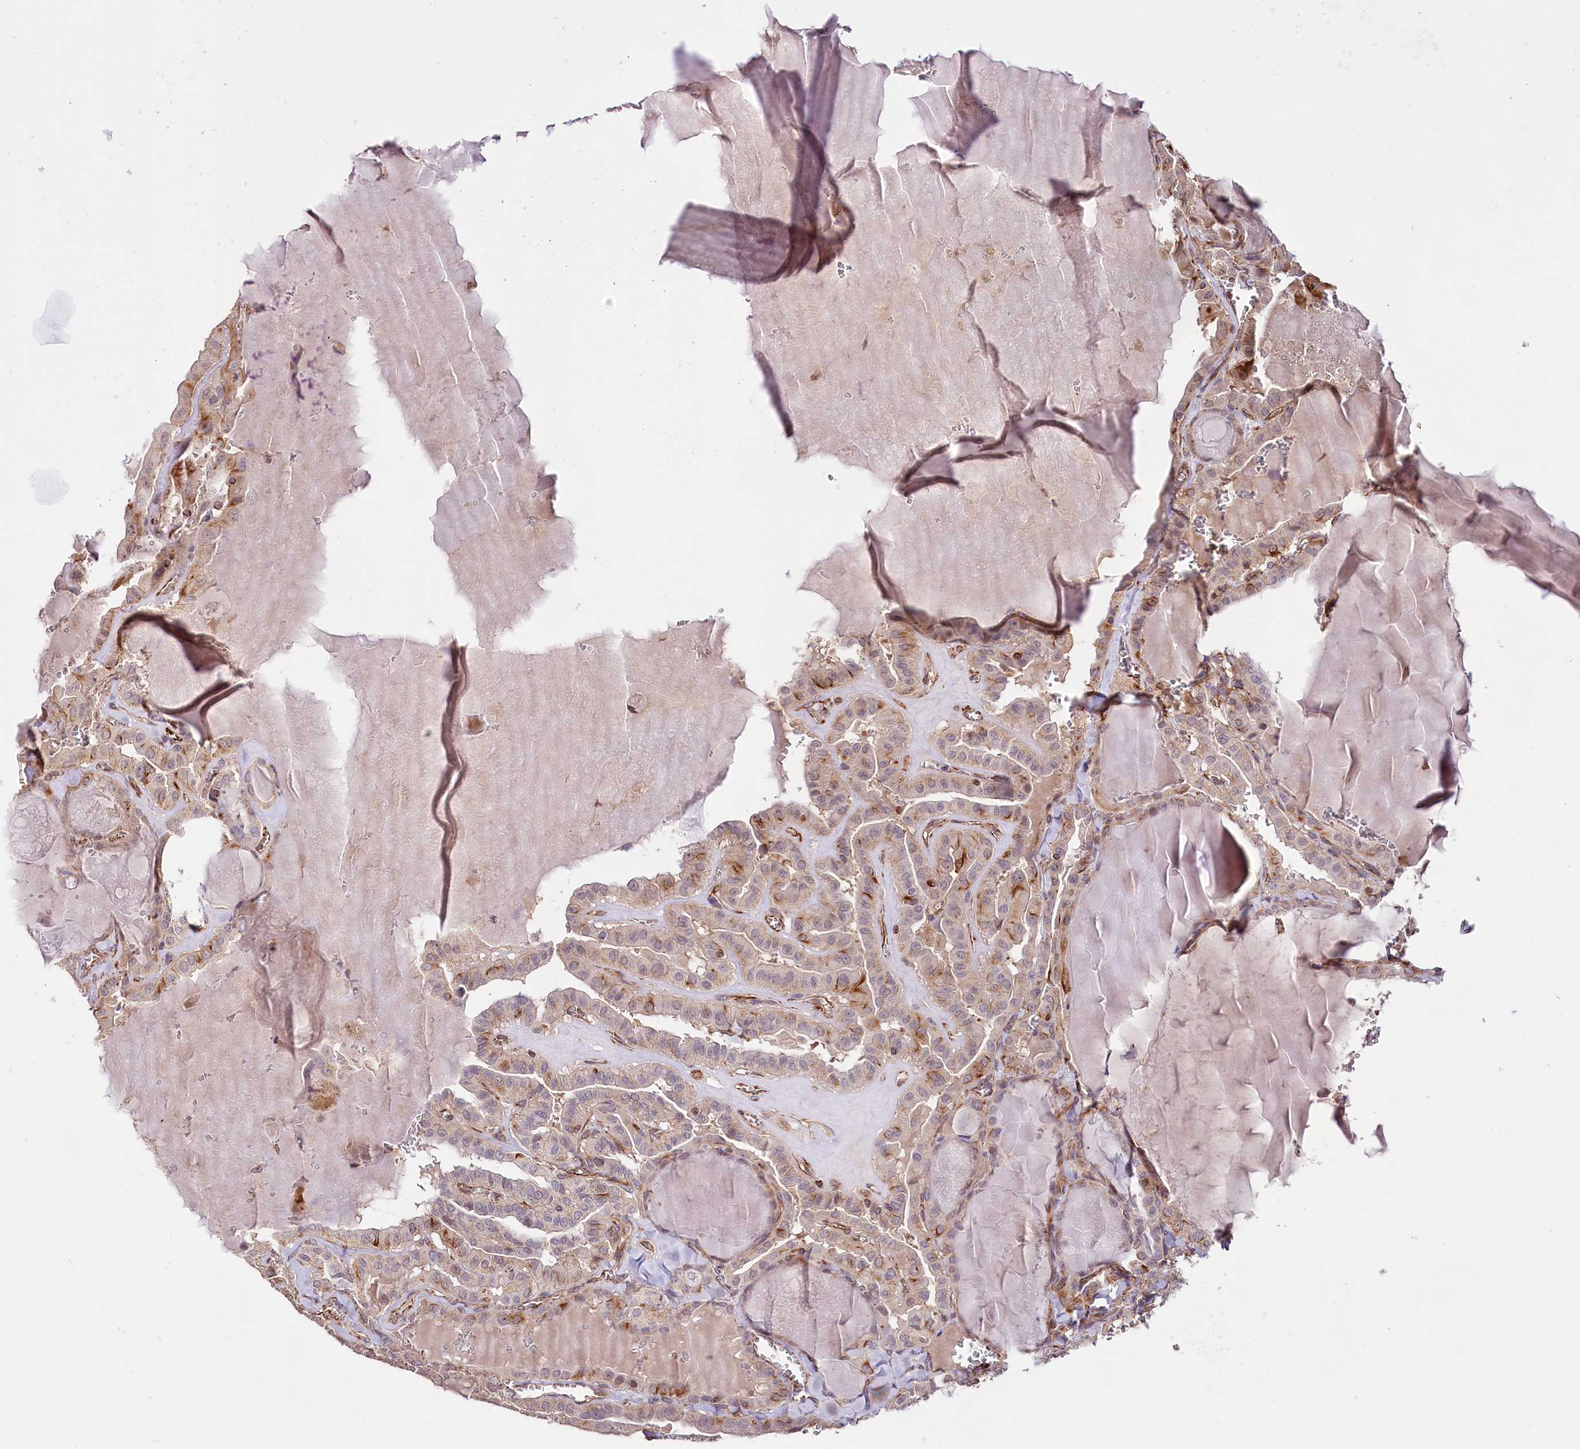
{"staining": {"intensity": "moderate", "quantity": ">75%", "location": "cytoplasmic/membranous"}, "tissue": "thyroid cancer", "cell_type": "Tumor cells", "image_type": "cancer", "snomed": [{"axis": "morphology", "description": "Papillary adenocarcinoma, NOS"}, {"axis": "topography", "description": "Thyroid gland"}], "caption": "Immunohistochemical staining of thyroid cancer (papillary adenocarcinoma) shows moderate cytoplasmic/membranous protein positivity in approximately >75% of tumor cells.", "gene": "TTC12", "patient": {"sex": "male", "age": 52}}